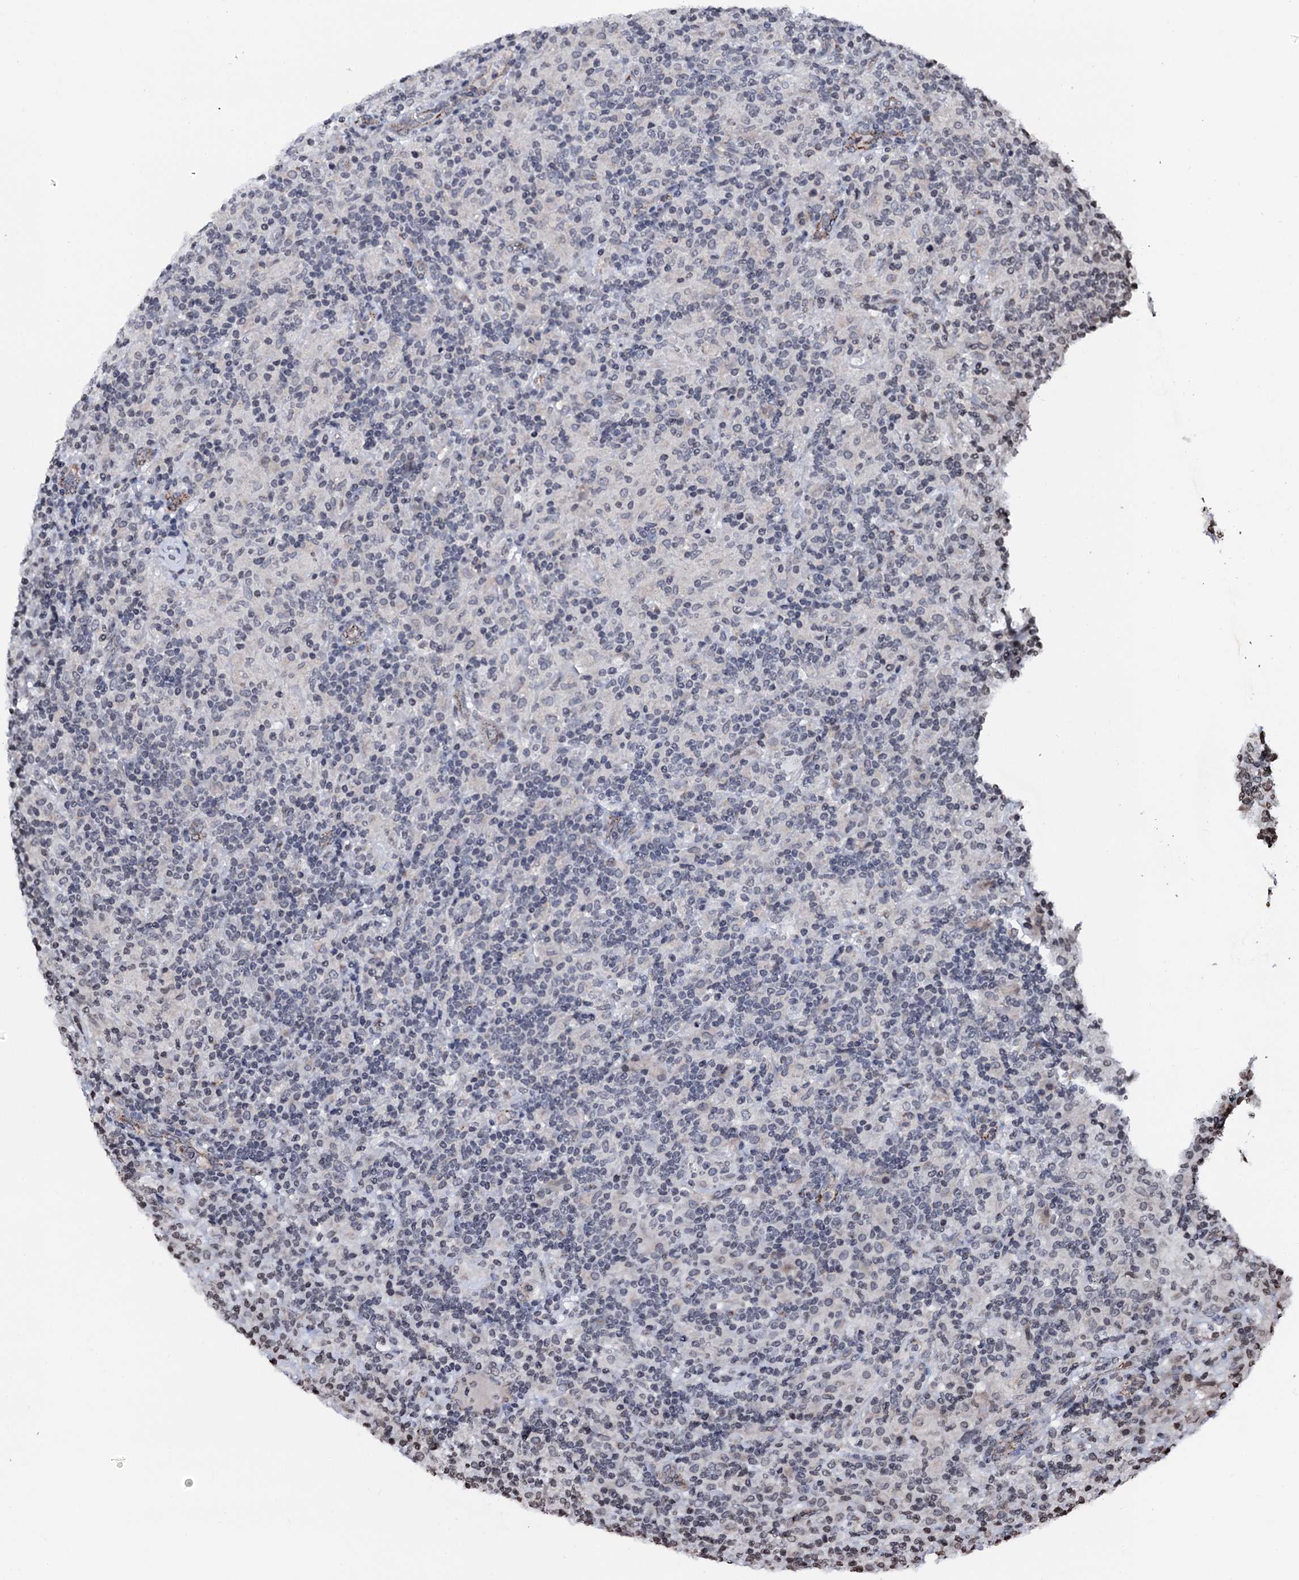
{"staining": {"intensity": "negative", "quantity": "none", "location": "none"}, "tissue": "lymphoma", "cell_type": "Tumor cells", "image_type": "cancer", "snomed": [{"axis": "morphology", "description": "Hodgkin's disease, NOS"}, {"axis": "topography", "description": "Lymph node"}], "caption": "High power microscopy histopathology image of an immunohistochemistry (IHC) photomicrograph of lymphoma, revealing no significant positivity in tumor cells. (Immunohistochemistry, brightfield microscopy, high magnification).", "gene": "LSM11", "patient": {"sex": "male", "age": 70}}